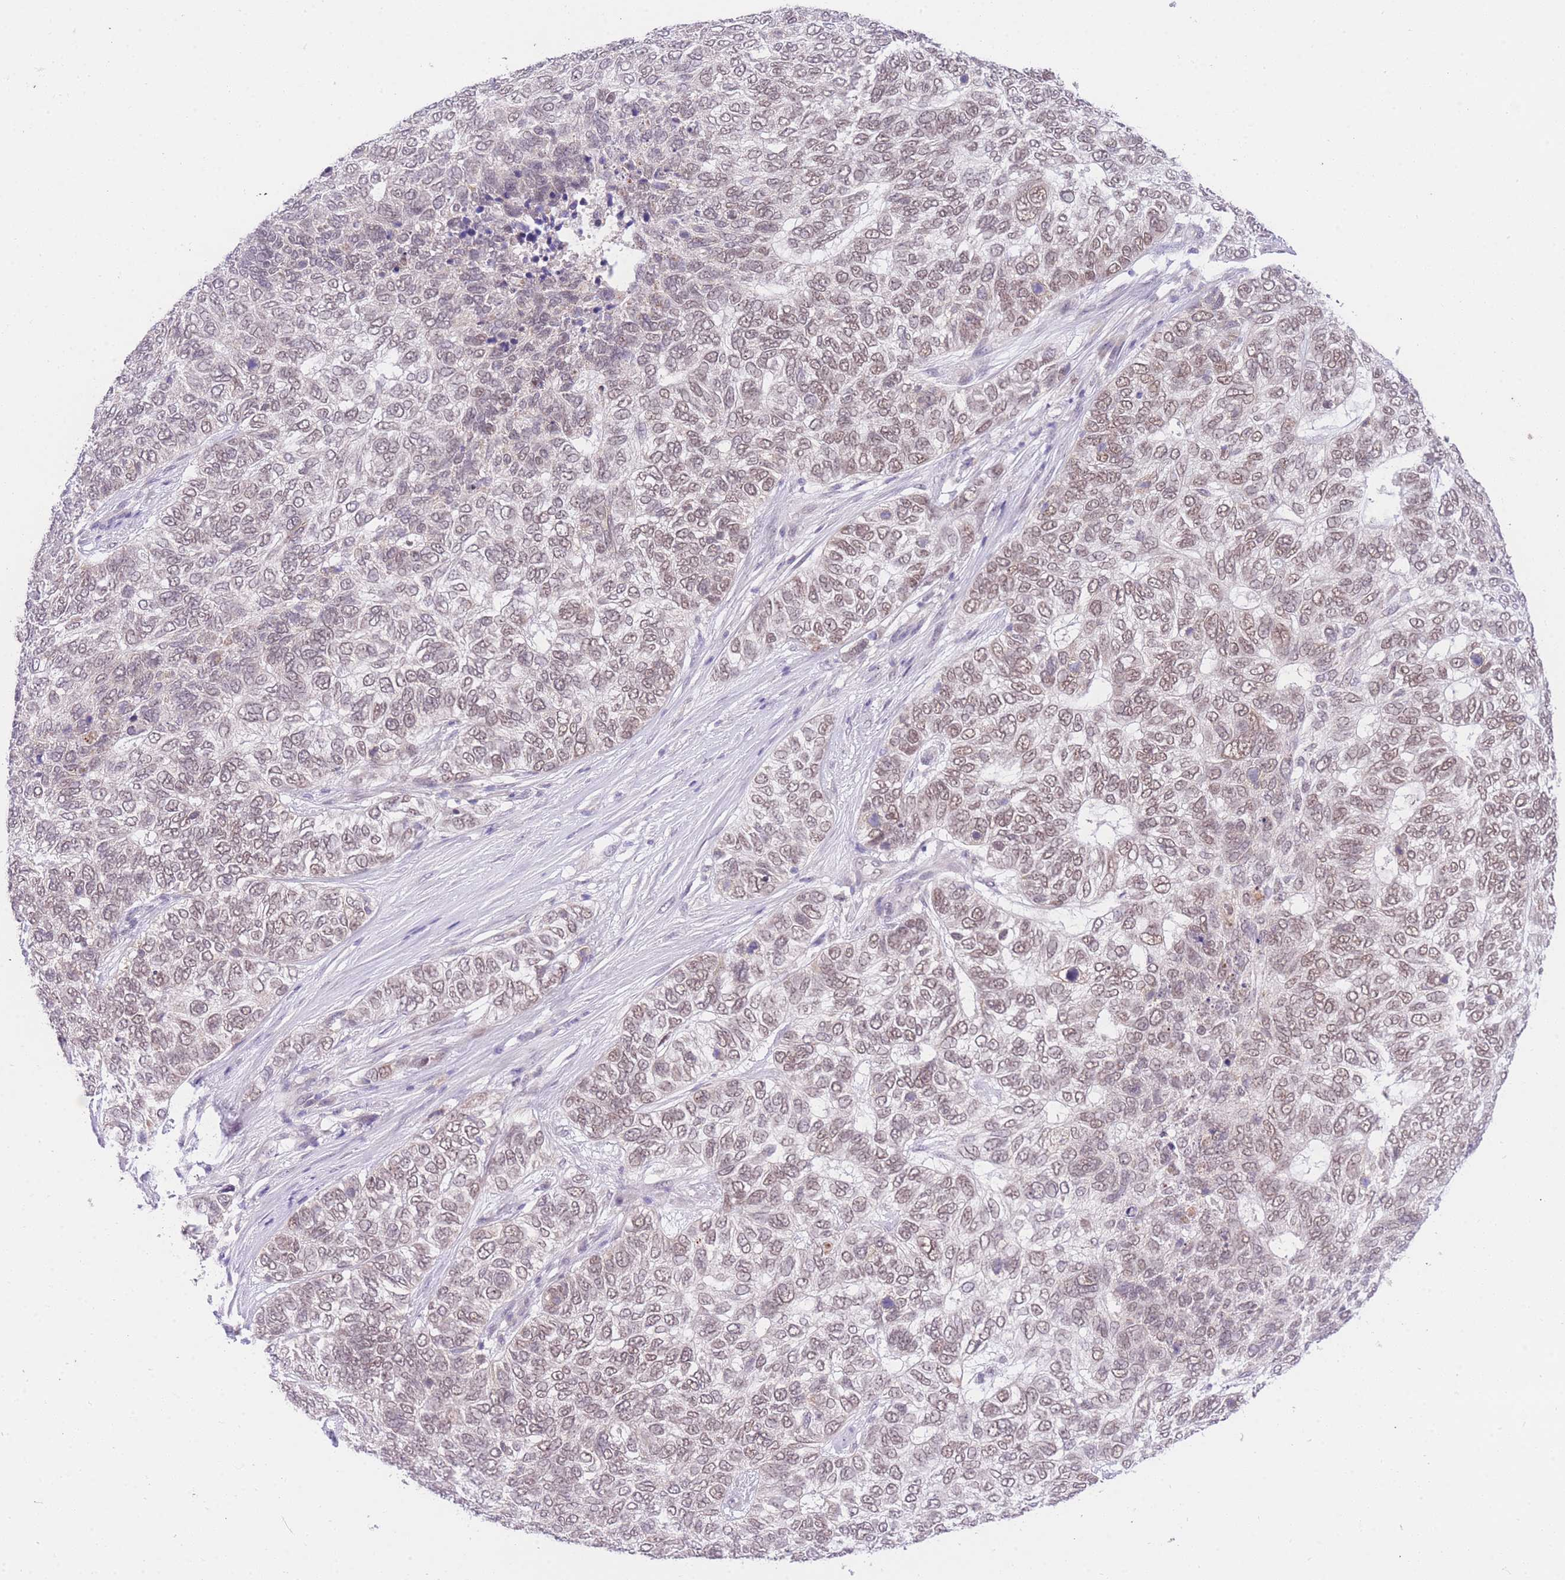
{"staining": {"intensity": "weak", "quantity": ">75%", "location": "nuclear"}, "tissue": "skin cancer", "cell_type": "Tumor cells", "image_type": "cancer", "snomed": [{"axis": "morphology", "description": "Basal cell carcinoma"}, {"axis": "topography", "description": "Skin"}], "caption": "Immunohistochemical staining of skin cancer (basal cell carcinoma) demonstrates low levels of weak nuclear staining in approximately >75% of tumor cells.", "gene": "UBXN7", "patient": {"sex": "female", "age": 65}}